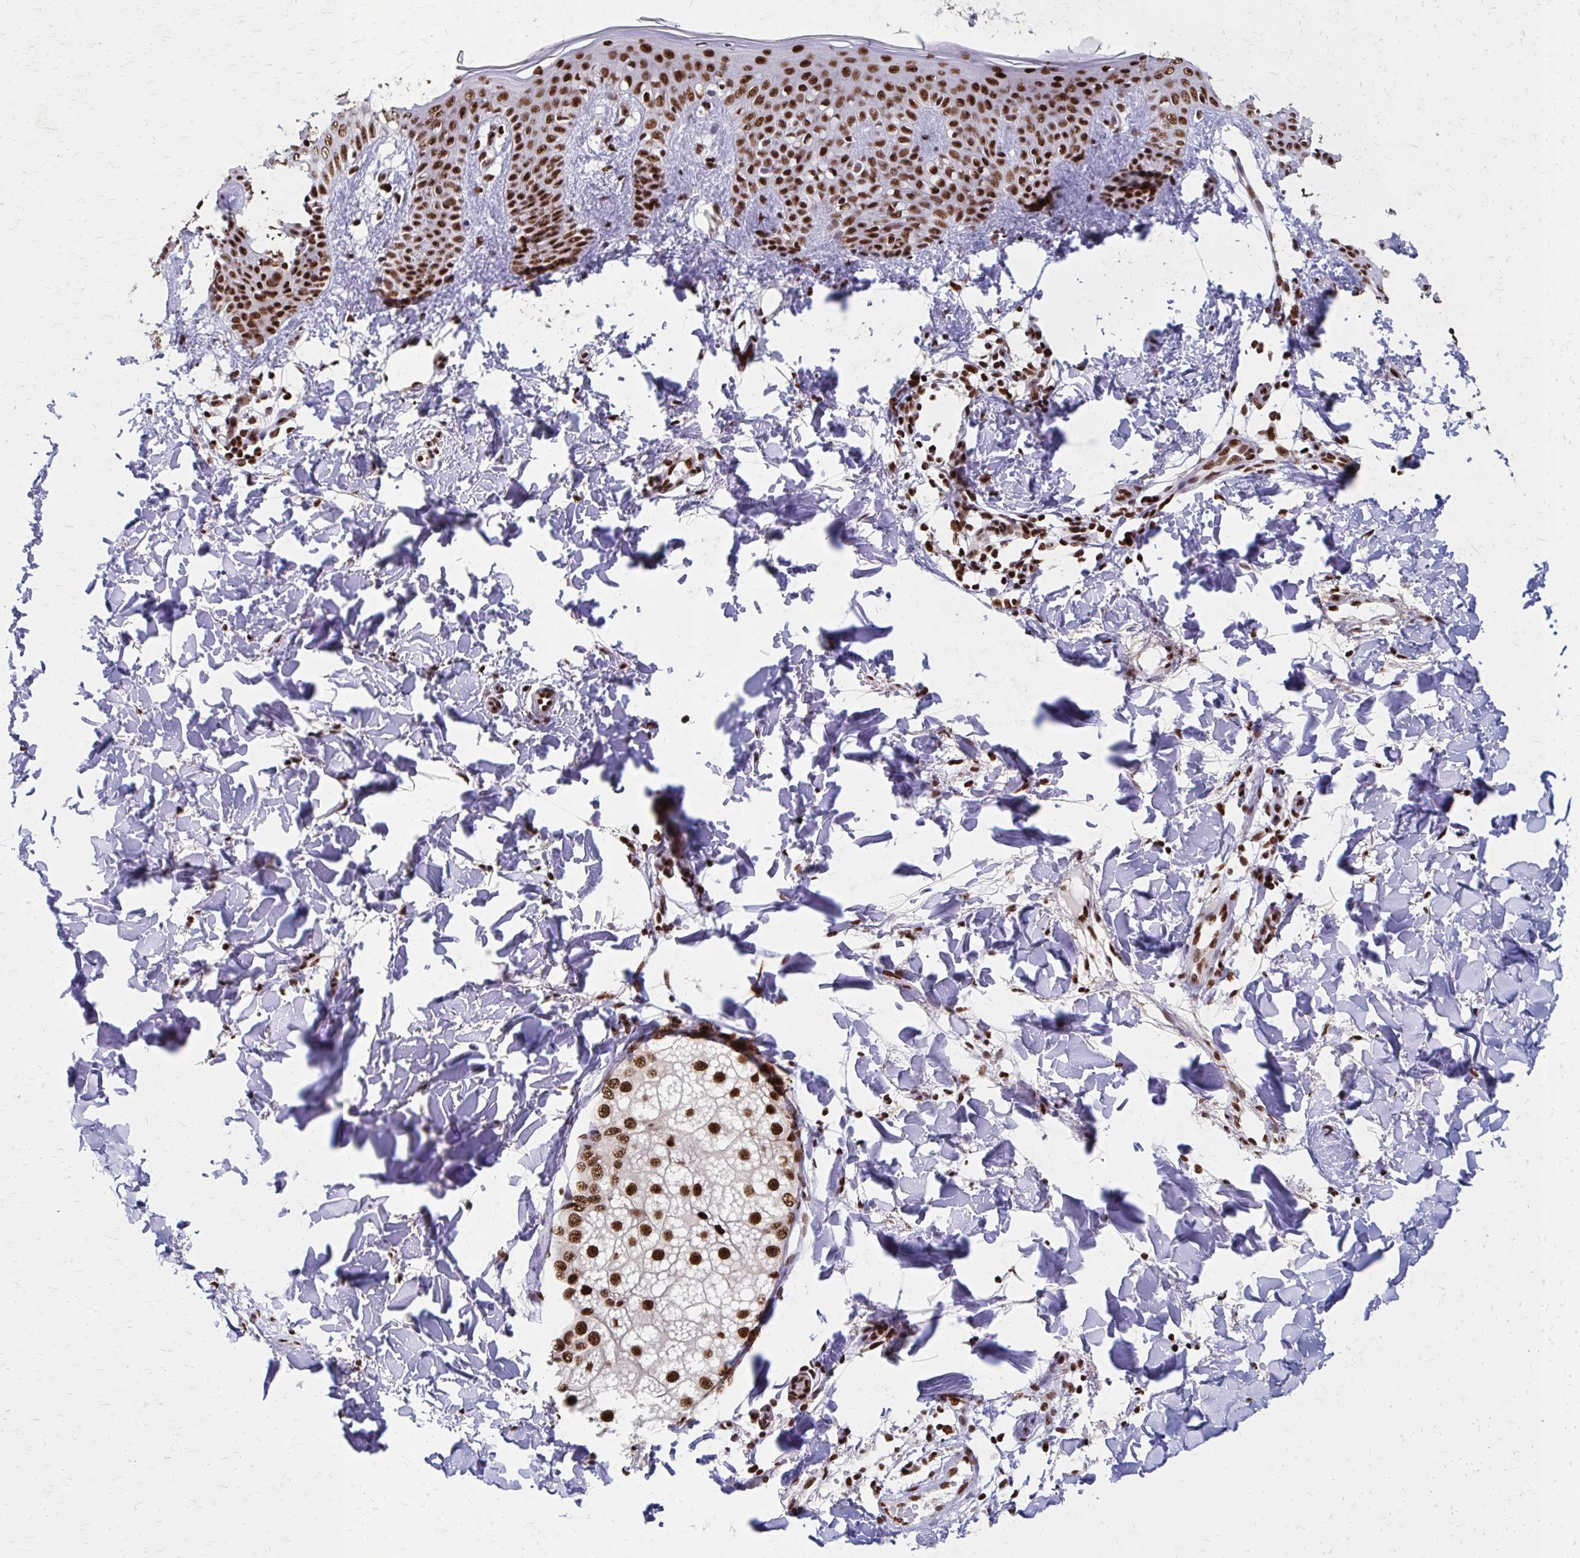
{"staining": {"intensity": "strong", "quantity": ">75%", "location": "nuclear"}, "tissue": "skin", "cell_type": "Fibroblasts", "image_type": "normal", "snomed": [{"axis": "morphology", "description": "Normal tissue, NOS"}, {"axis": "topography", "description": "Skin"}], "caption": "IHC of unremarkable skin displays high levels of strong nuclear staining in approximately >75% of fibroblasts. The staining was performed using DAB, with brown indicating positive protein expression. Nuclei are stained blue with hematoxylin.", "gene": "CNKSR3", "patient": {"sex": "male", "age": 16}}